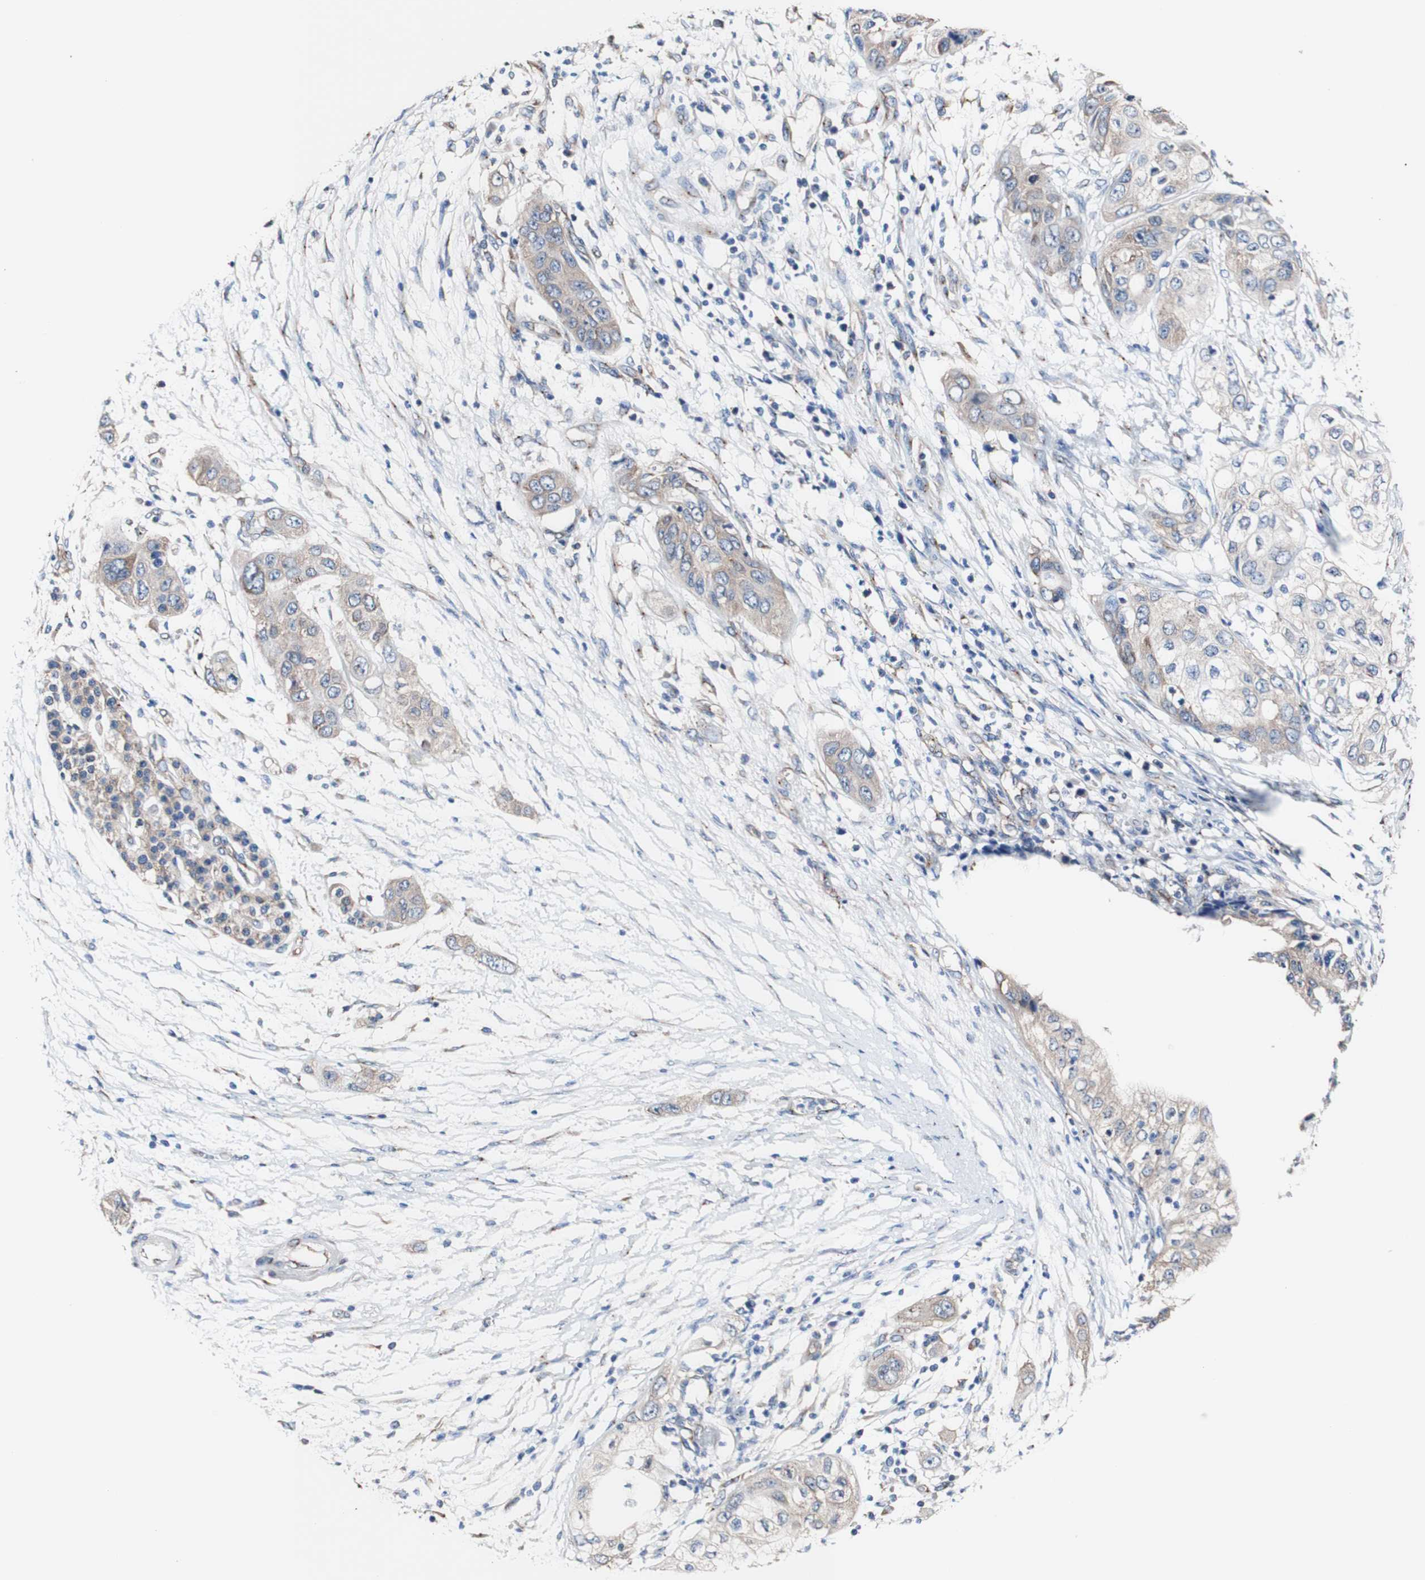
{"staining": {"intensity": "moderate", "quantity": "25%-75%", "location": "cytoplasmic/membranous"}, "tissue": "pancreatic cancer", "cell_type": "Tumor cells", "image_type": "cancer", "snomed": [{"axis": "morphology", "description": "Adenocarcinoma, NOS"}, {"axis": "topography", "description": "Pancreas"}], "caption": "DAB (3,3'-diaminobenzidine) immunohistochemical staining of human adenocarcinoma (pancreatic) displays moderate cytoplasmic/membranous protein positivity in about 25%-75% of tumor cells.", "gene": "LRIG3", "patient": {"sex": "female", "age": 70}}